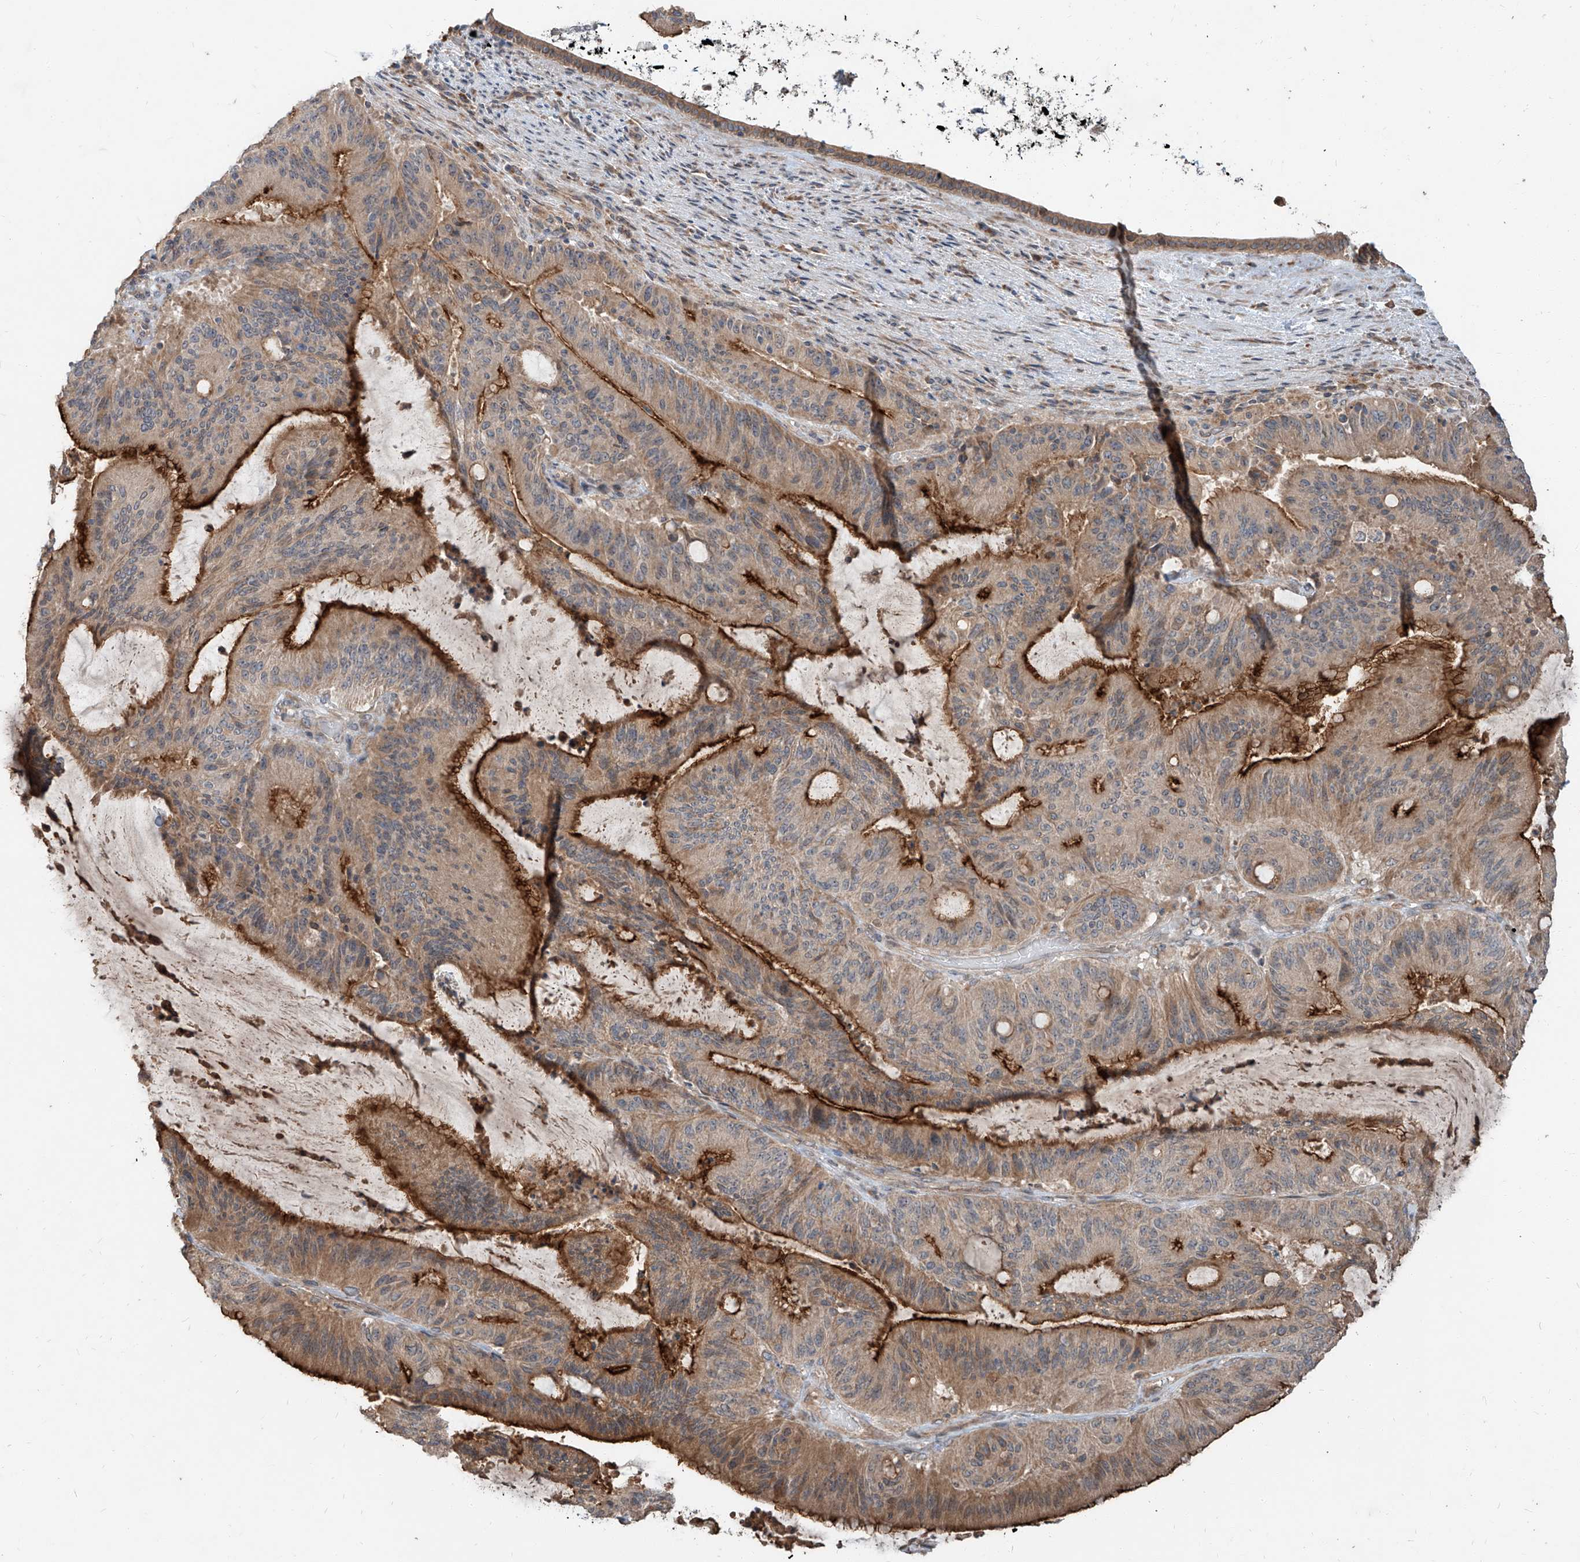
{"staining": {"intensity": "strong", "quantity": "25%-75%", "location": "cytoplasmic/membranous"}, "tissue": "liver cancer", "cell_type": "Tumor cells", "image_type": "cancer", "snomed": [{"axis": "morphology", "description": "Normal tissue, NOS"}, {"axis": "morphology", "description": "Cholangiocarcinoma"}, {"axis": "topography", "description": "Liver"}, {"axis": "topography", "description": "Peripheral nerve tissue"}], "caption": "This photomicrograph demonstrates IHC staining of liver cancer, with high strong cytoplasmic/membranous expression in about 25%-75% of tumor cells.", "gene": "STX19", "patient": {"sex": "female", "age": 73}}